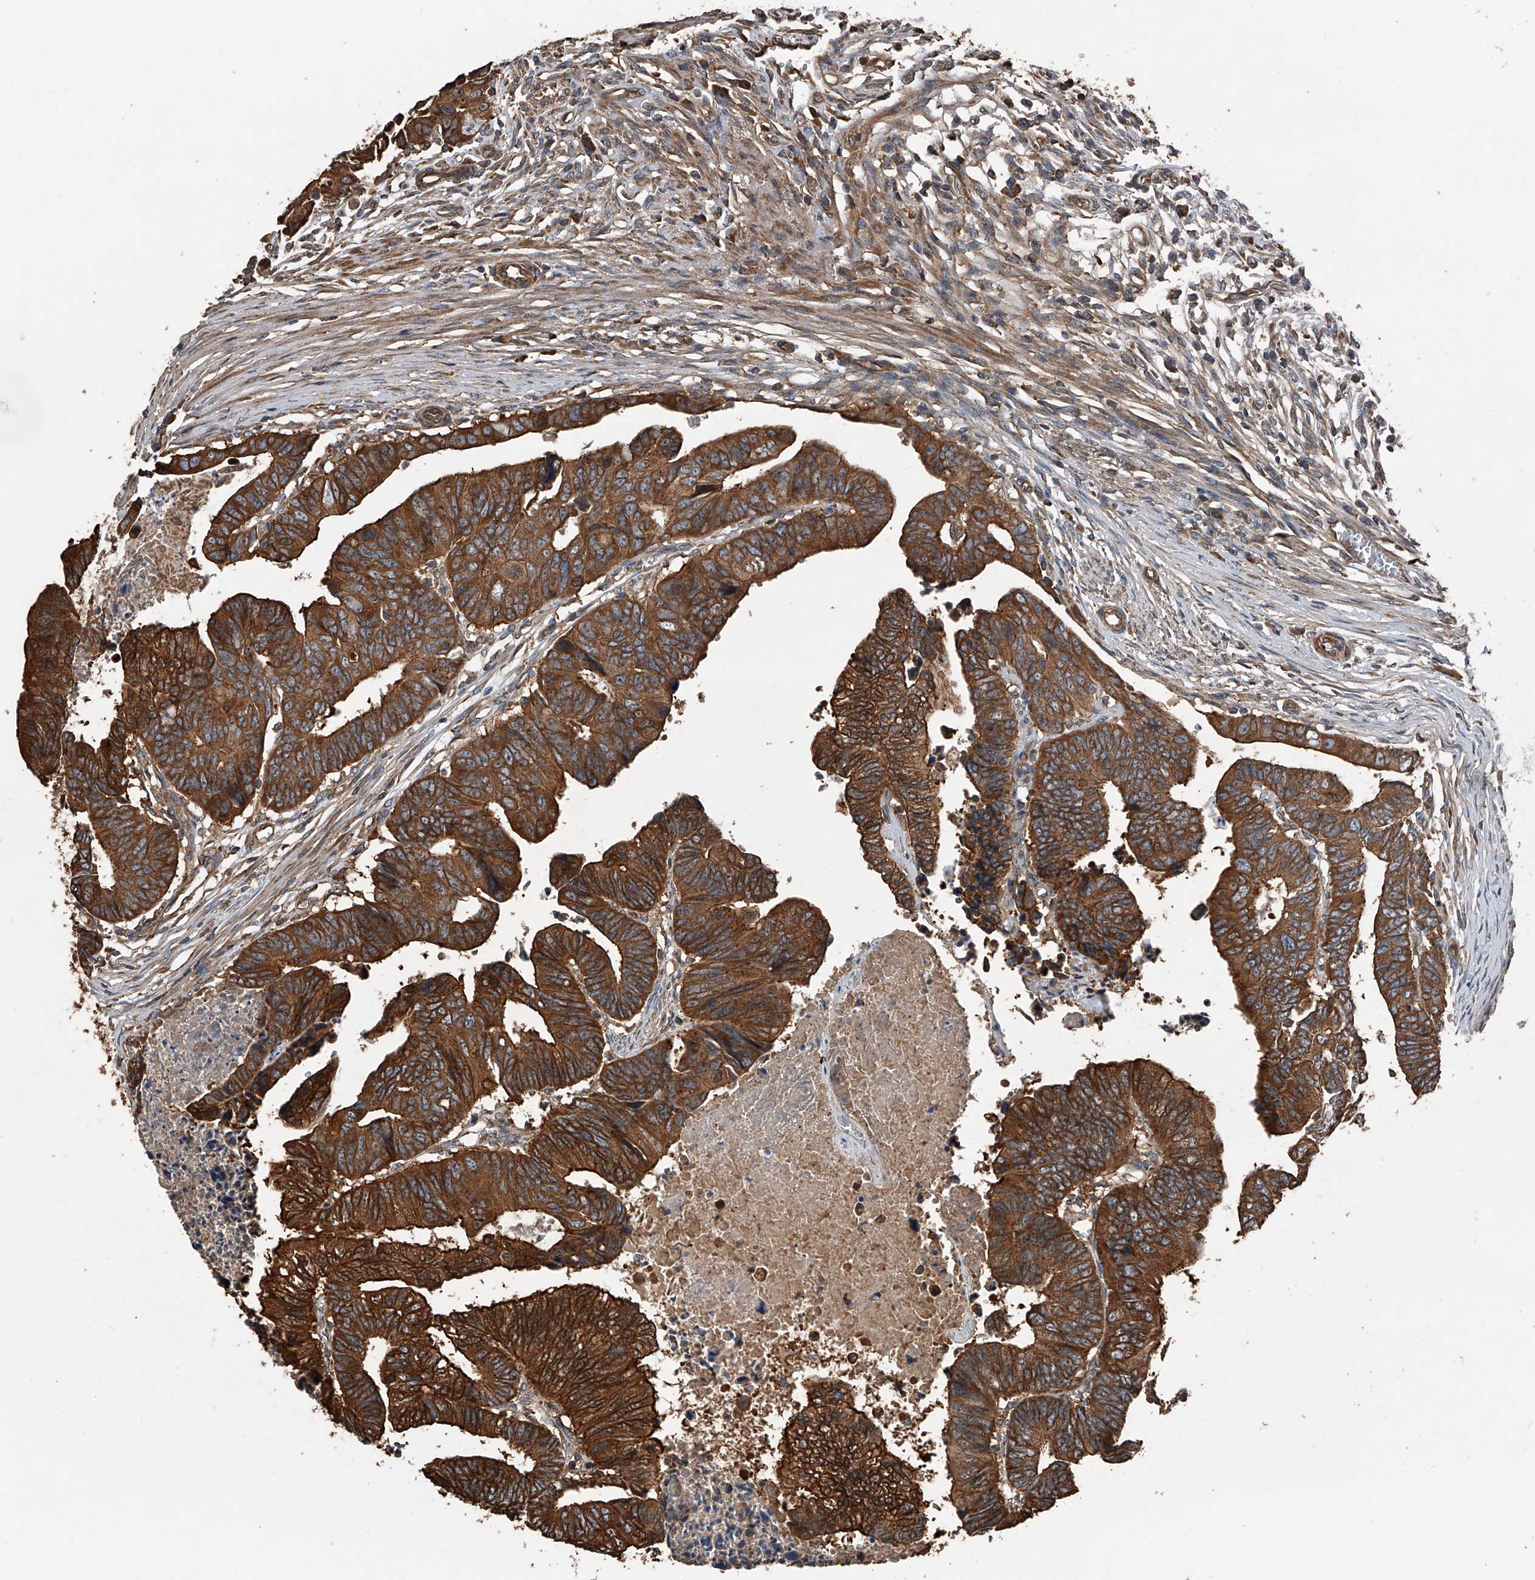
{"staining": {"intensity": "strong", "quantity": ">75%", "location": "cytoplasmic/membranous"}, "tissue": "colorectal cancer", "cell_type": "Tumor cells", "image_type": "cancer", "snomed": [{"axis": "morphology", "description": "Adenocarcinoma, NOS"}, {"axis": "topography", "description": "Rectum"}], "caption": "Colorectal cancer stained with a protein marker reveals strong staining in tumor cells.", "gene": "KCNJ2", "patient": {"sex": "female", "age": 65}}